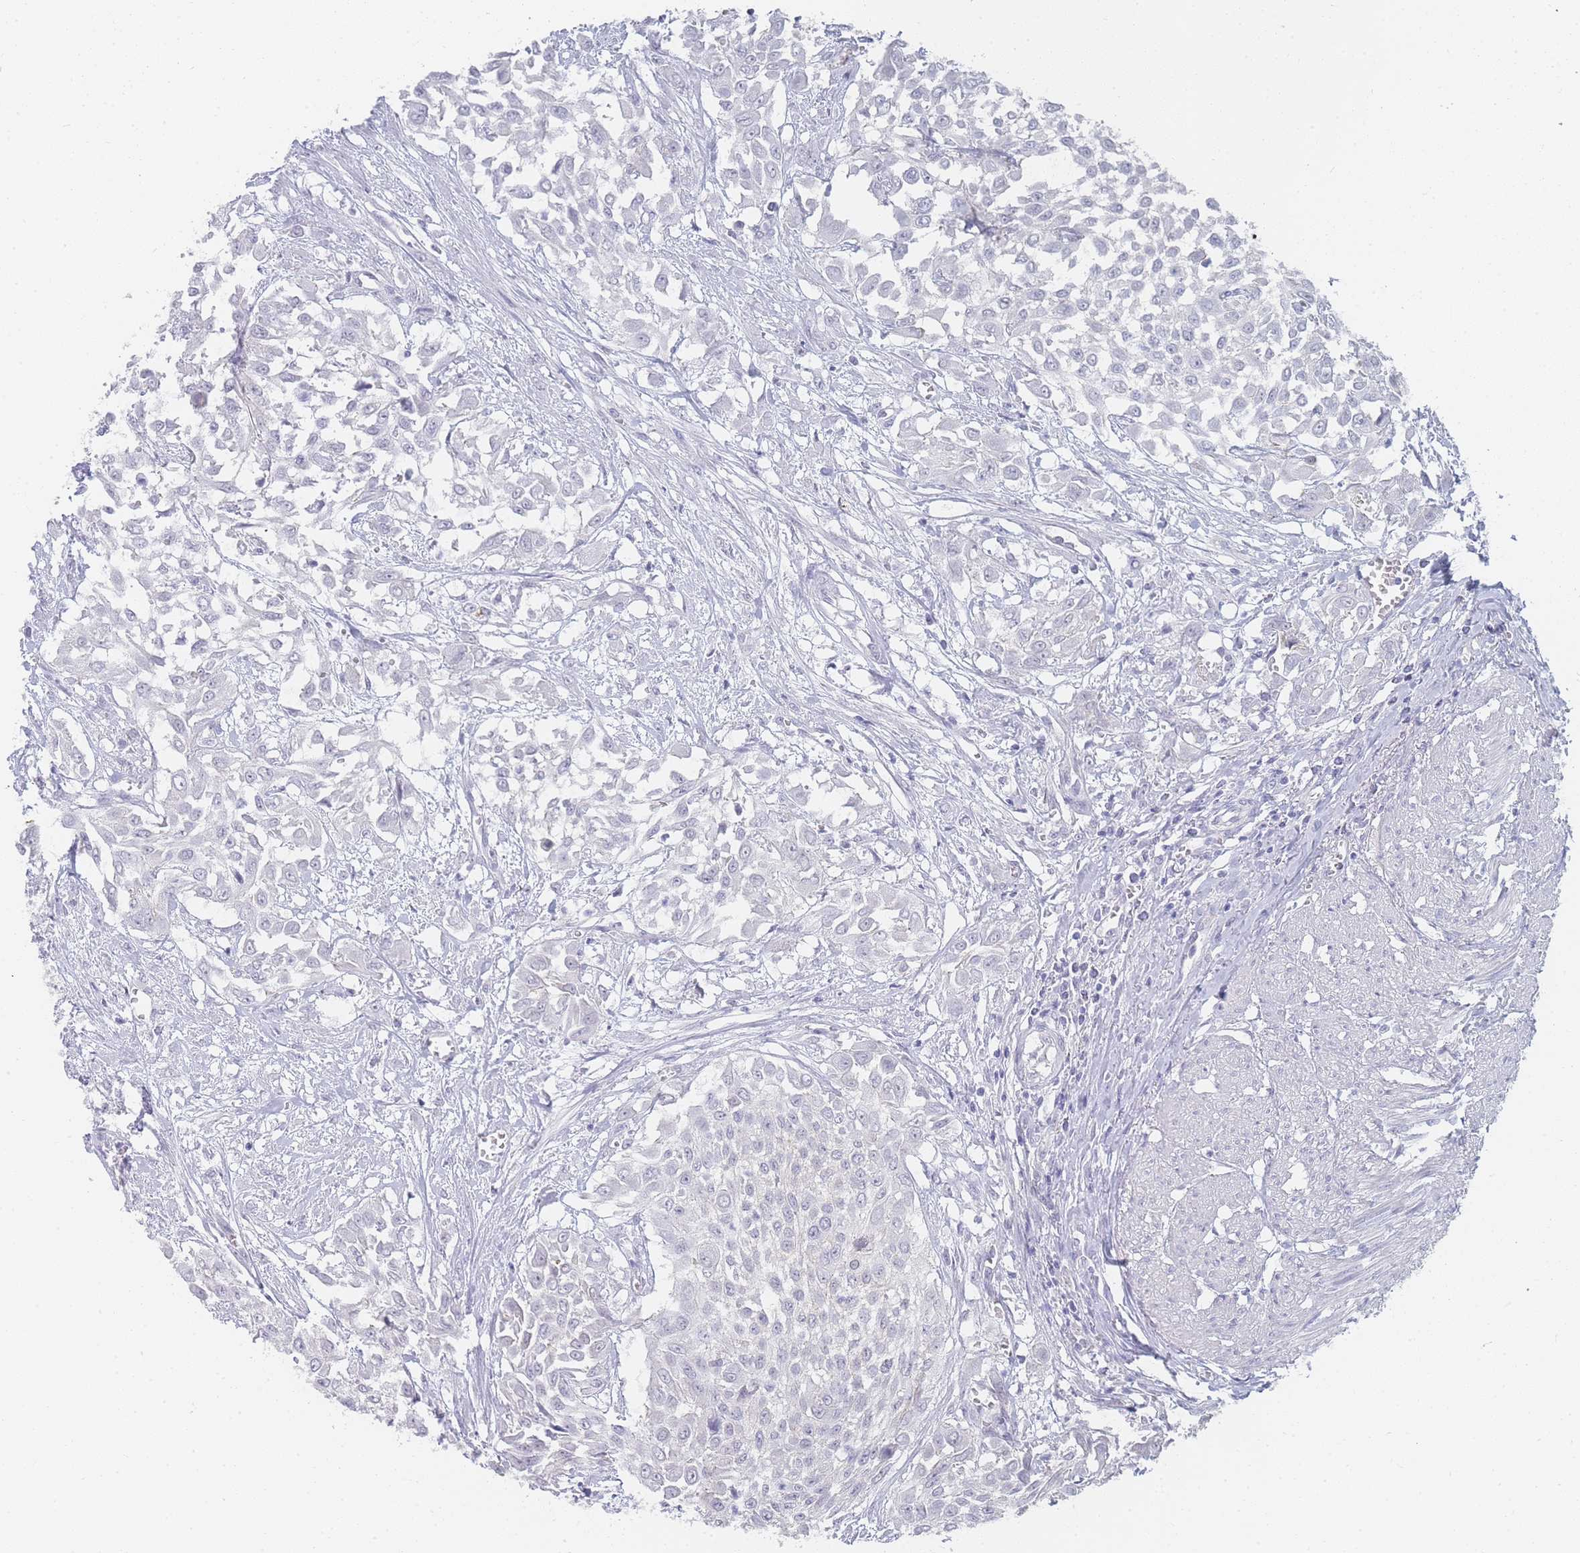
{"staining": {"intensity": "negative", "quantity": "none", "location": "none"}, "tissue": "urothelial cancer", "cell_type": "Tumor cells", "image_type": "cancer", "snomed": [{"axis": "morphology", "description": "Urothelial carcinoma, High grade"}, {"axis": "topography", "description": "Urinary bladder"}], "caption": "Urothelial cancer was stained to show a protein in brown. There is no significant staining in tumor cells.", "gene": "IMPG1", "patient": {"sex": "male", "age": 57}}